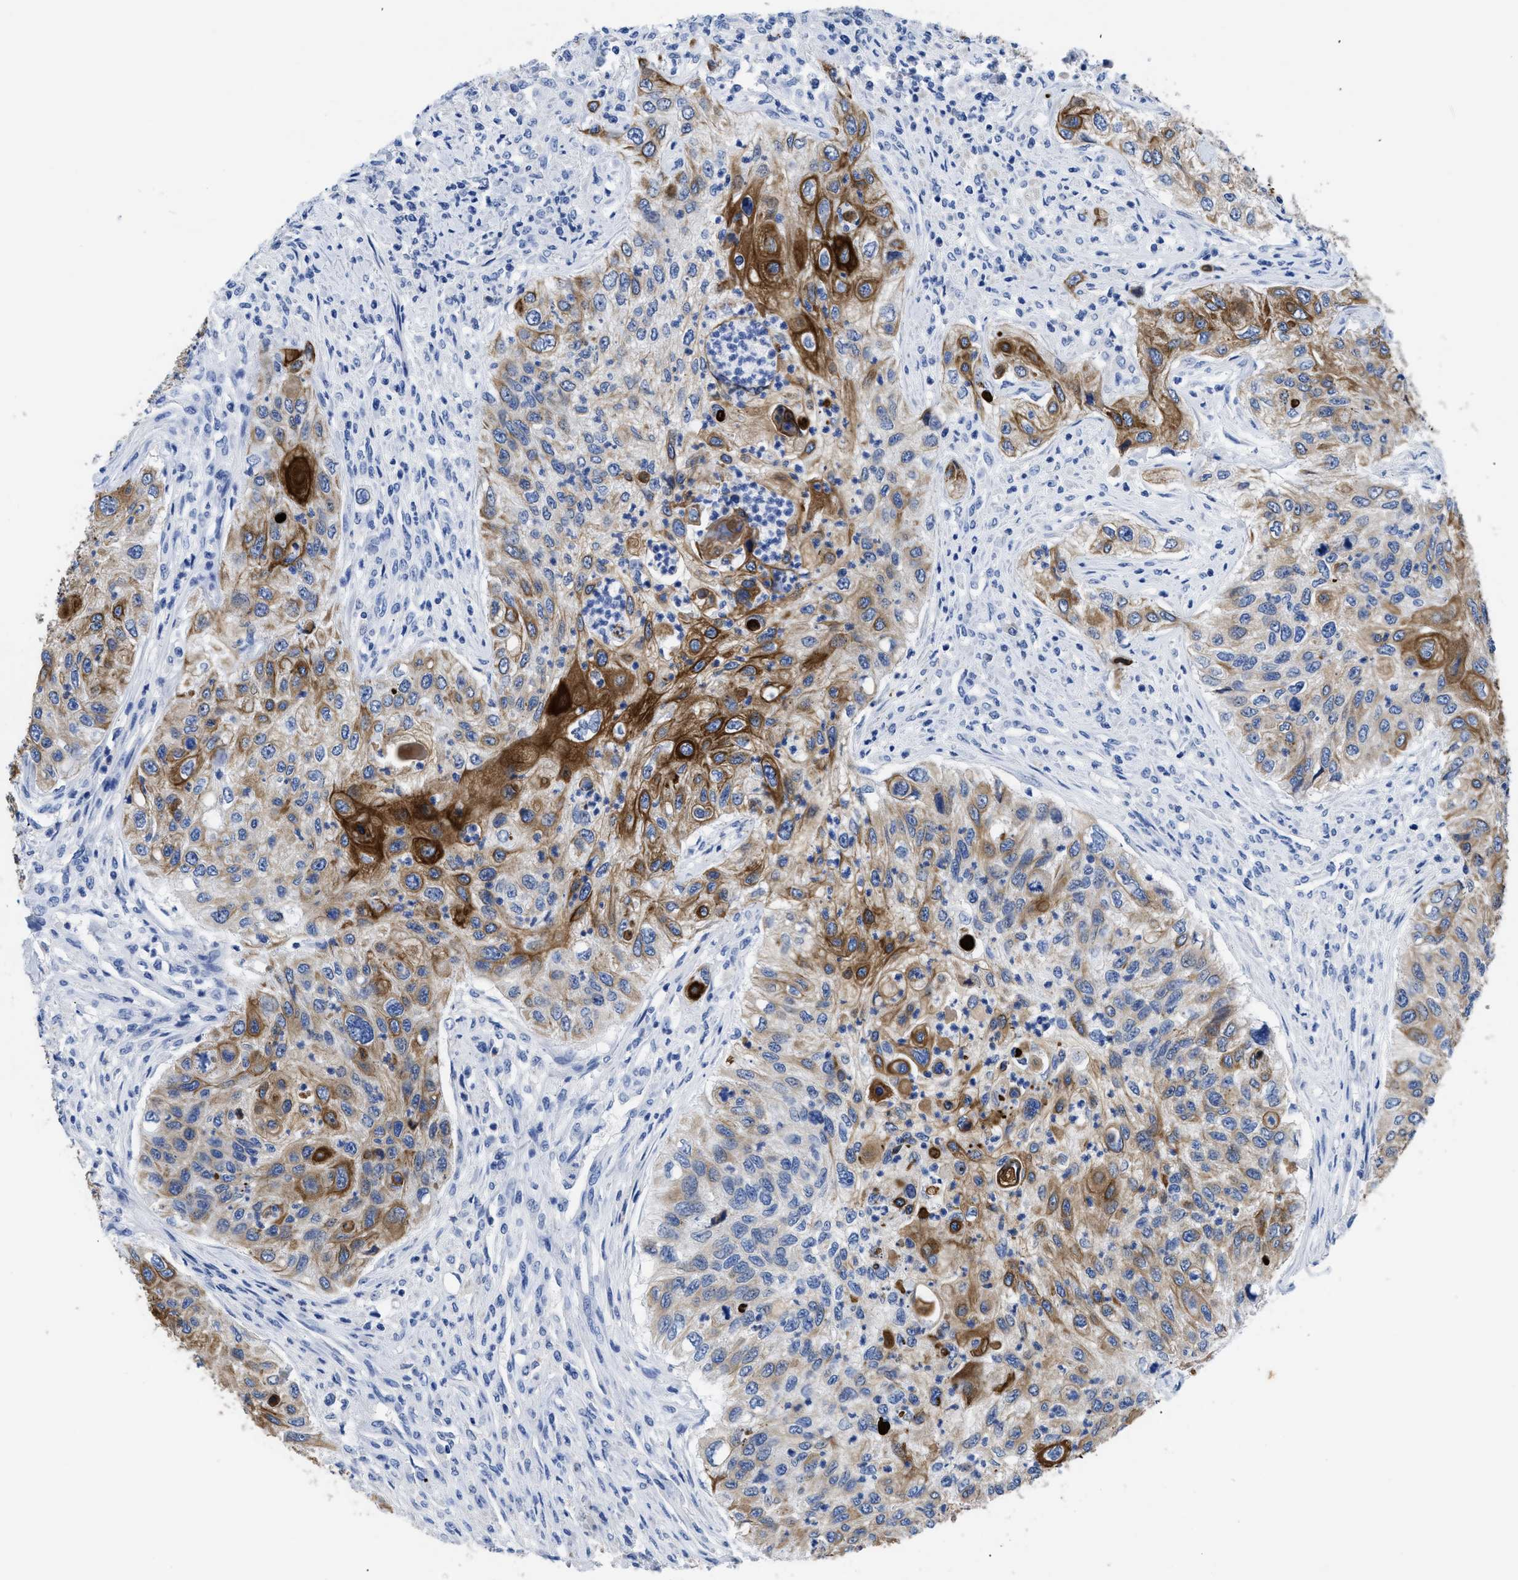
{"staining": {"intensity": "strong", "quantity": "<25%", "location": "cytoplasmic/membranous"}, "tissue": "urothelial cancer", "cell_type": "Tumor cells", "image_type": "cancer", "snomed": [{"axis": "morphology", "description": "Urothelial carcinoma, High grade"}, {"axis": "topography", "description": "Urinary bladder"}], "caption": "Human high-grade urothelial carcinoma stained with a protein marker demonstrates strong staining in tumor cells.", "gene": "TMEM68", "patient": {"sex": "female", "age": 60}}